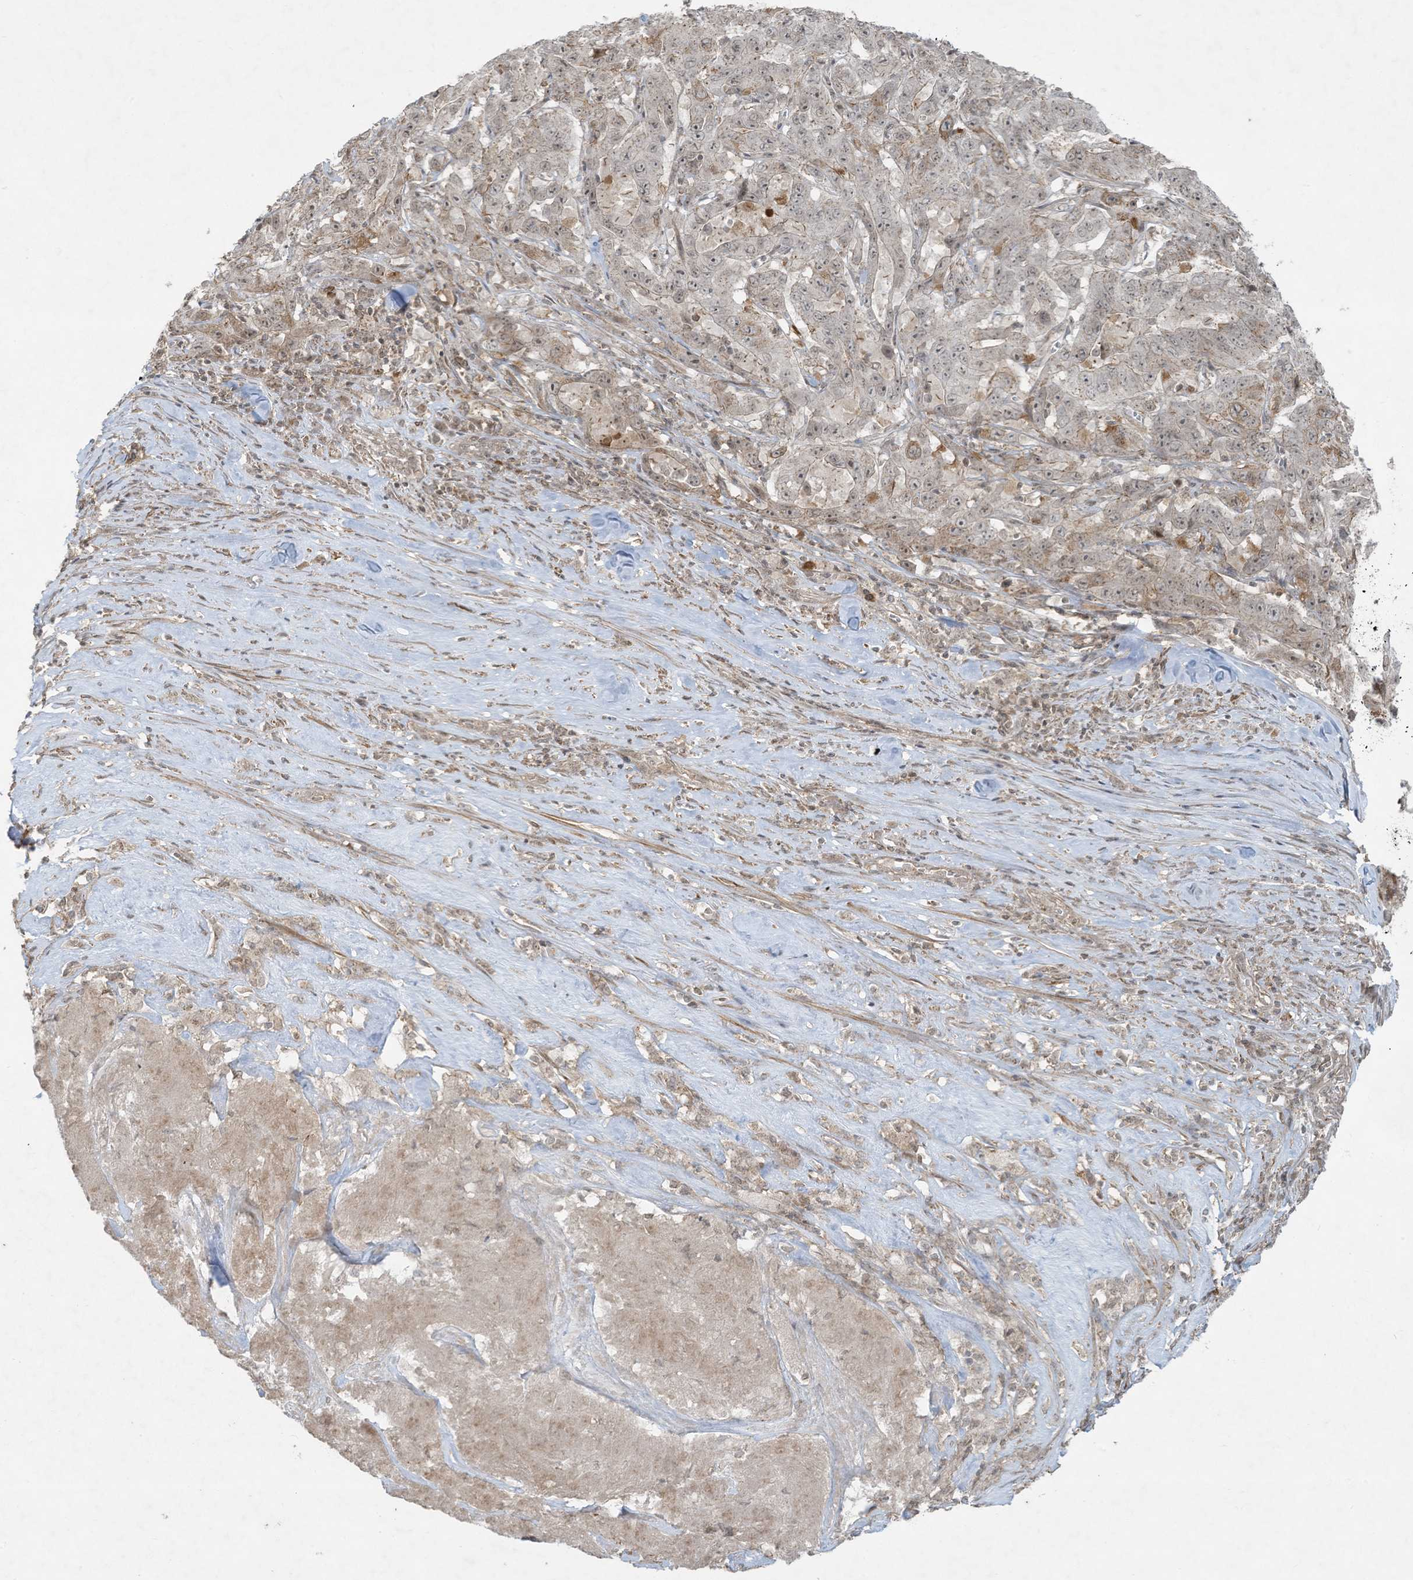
{"staining": {"intensity": "negative", "quantity": "none", "location": "none"}, "tissue": "pancreatic cancer", "cell_type": "Tumor cells", "image_type": "cancer", "snomed": [{"axis": "morphology", "description": "Adenocarcinoma, NOS"}, {"axis": "topography", "description": "Pancreas"}], "caption": "An immunohistochemistry (IHC) histopathology image of adenocarcinoma (pancreatic) is shown. There is no staining in tumor cells of adenocarcinoma (pancreatic).", "gene": "ZNF263", "patient": {"sex": "male", "age": 63}}